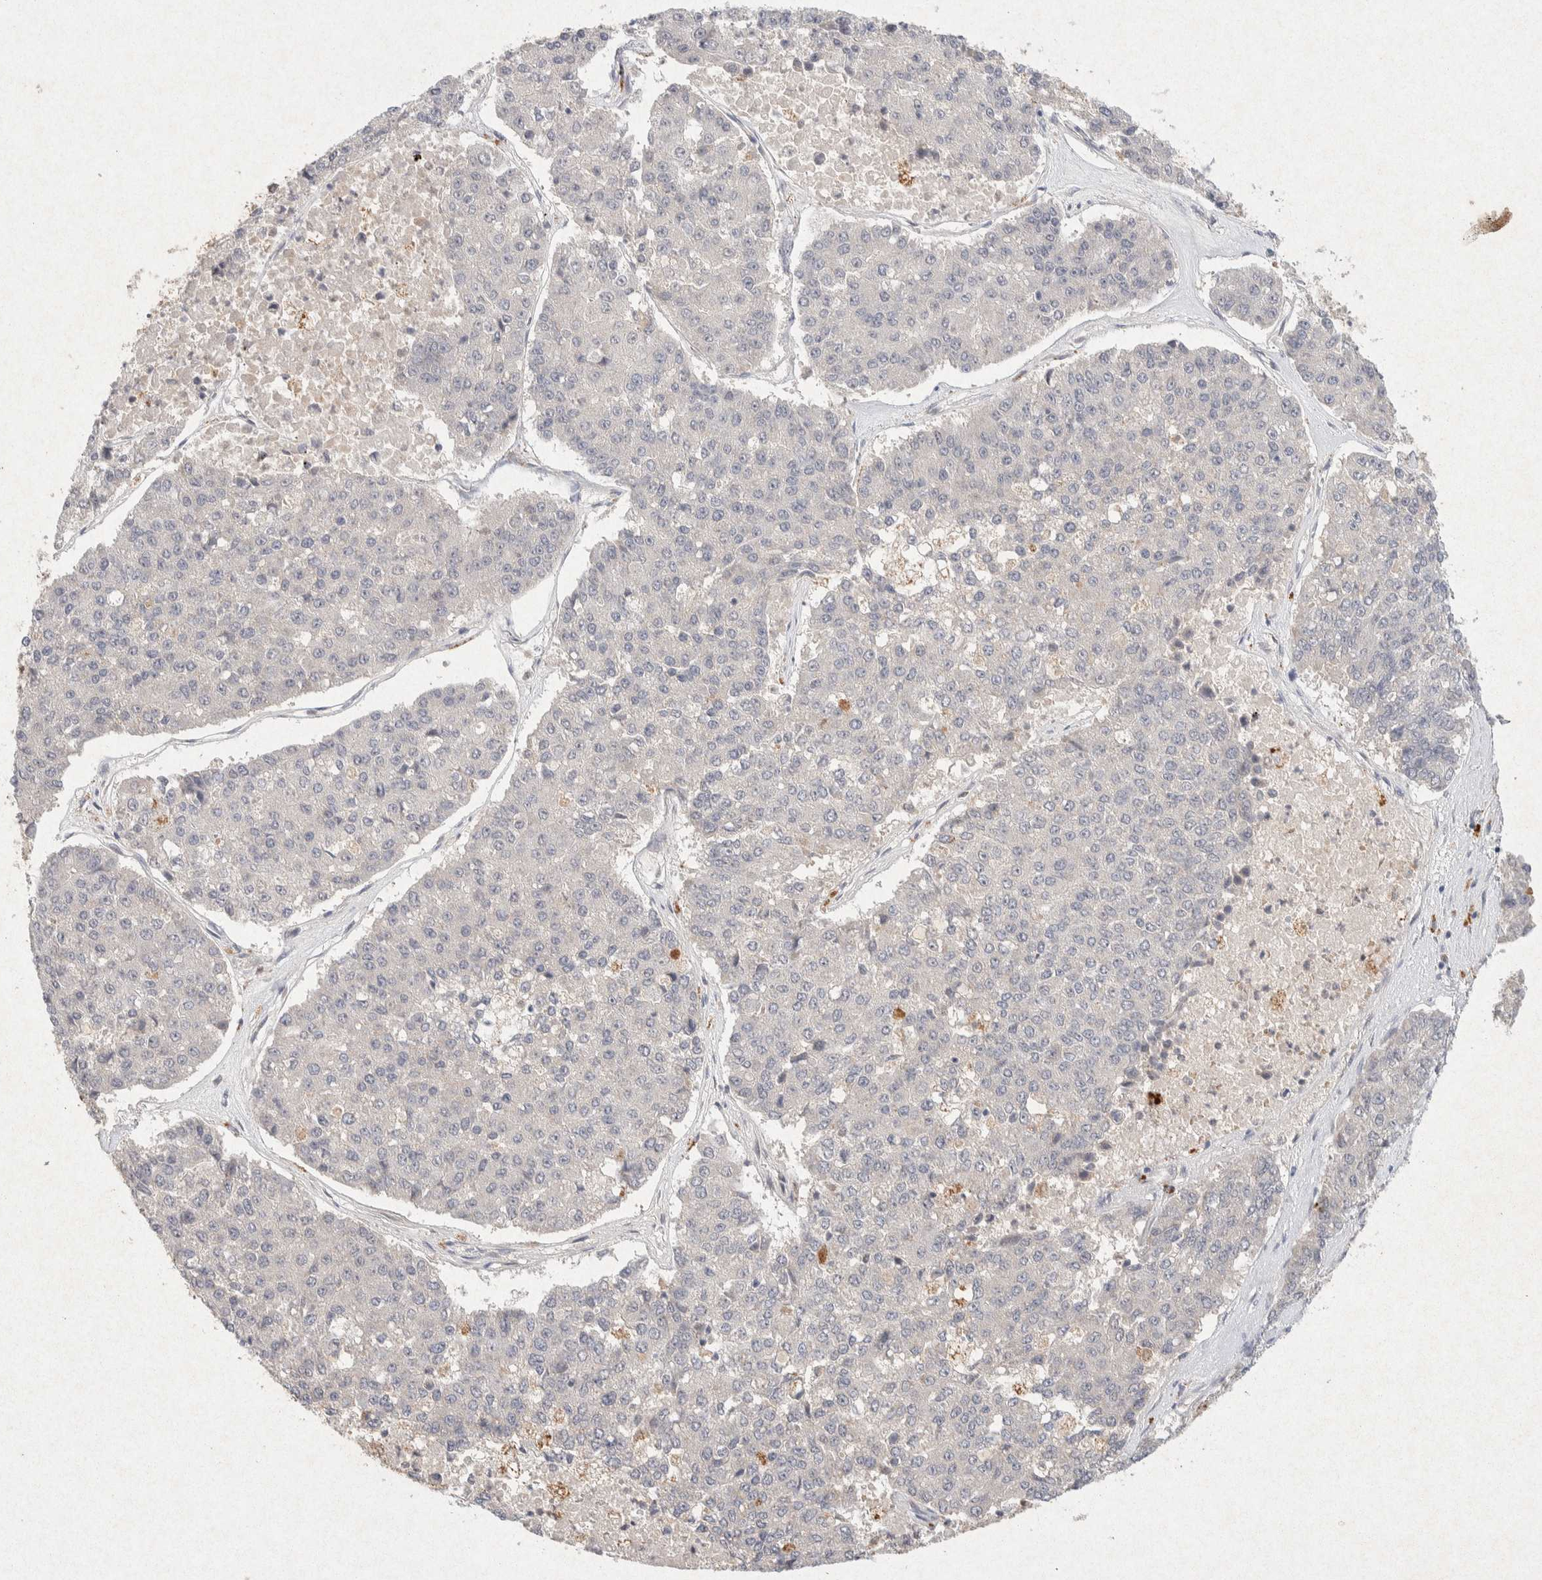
{"staining": {"intensity": "negative", "quantity": "none", "location": "none"}, "tissue": "pancreatic cancer", "cell_type": "Tumor cells", "image_type": "cancer", "snomed": [{"axis": "morphology", "description": "Adenocarcinoma, NOS"}, {"axis": "topography", "description": "Pancreas"}], "caption": "IHC of human pancreatic adenocarcinoma displays no positivity in tumor cells. The staining is performed using DAB brown chromogen with nuclei counter-stained in using hematoxylin.", "gene": "GNAI1", "patient": {"sex": "male", "age": 50}}